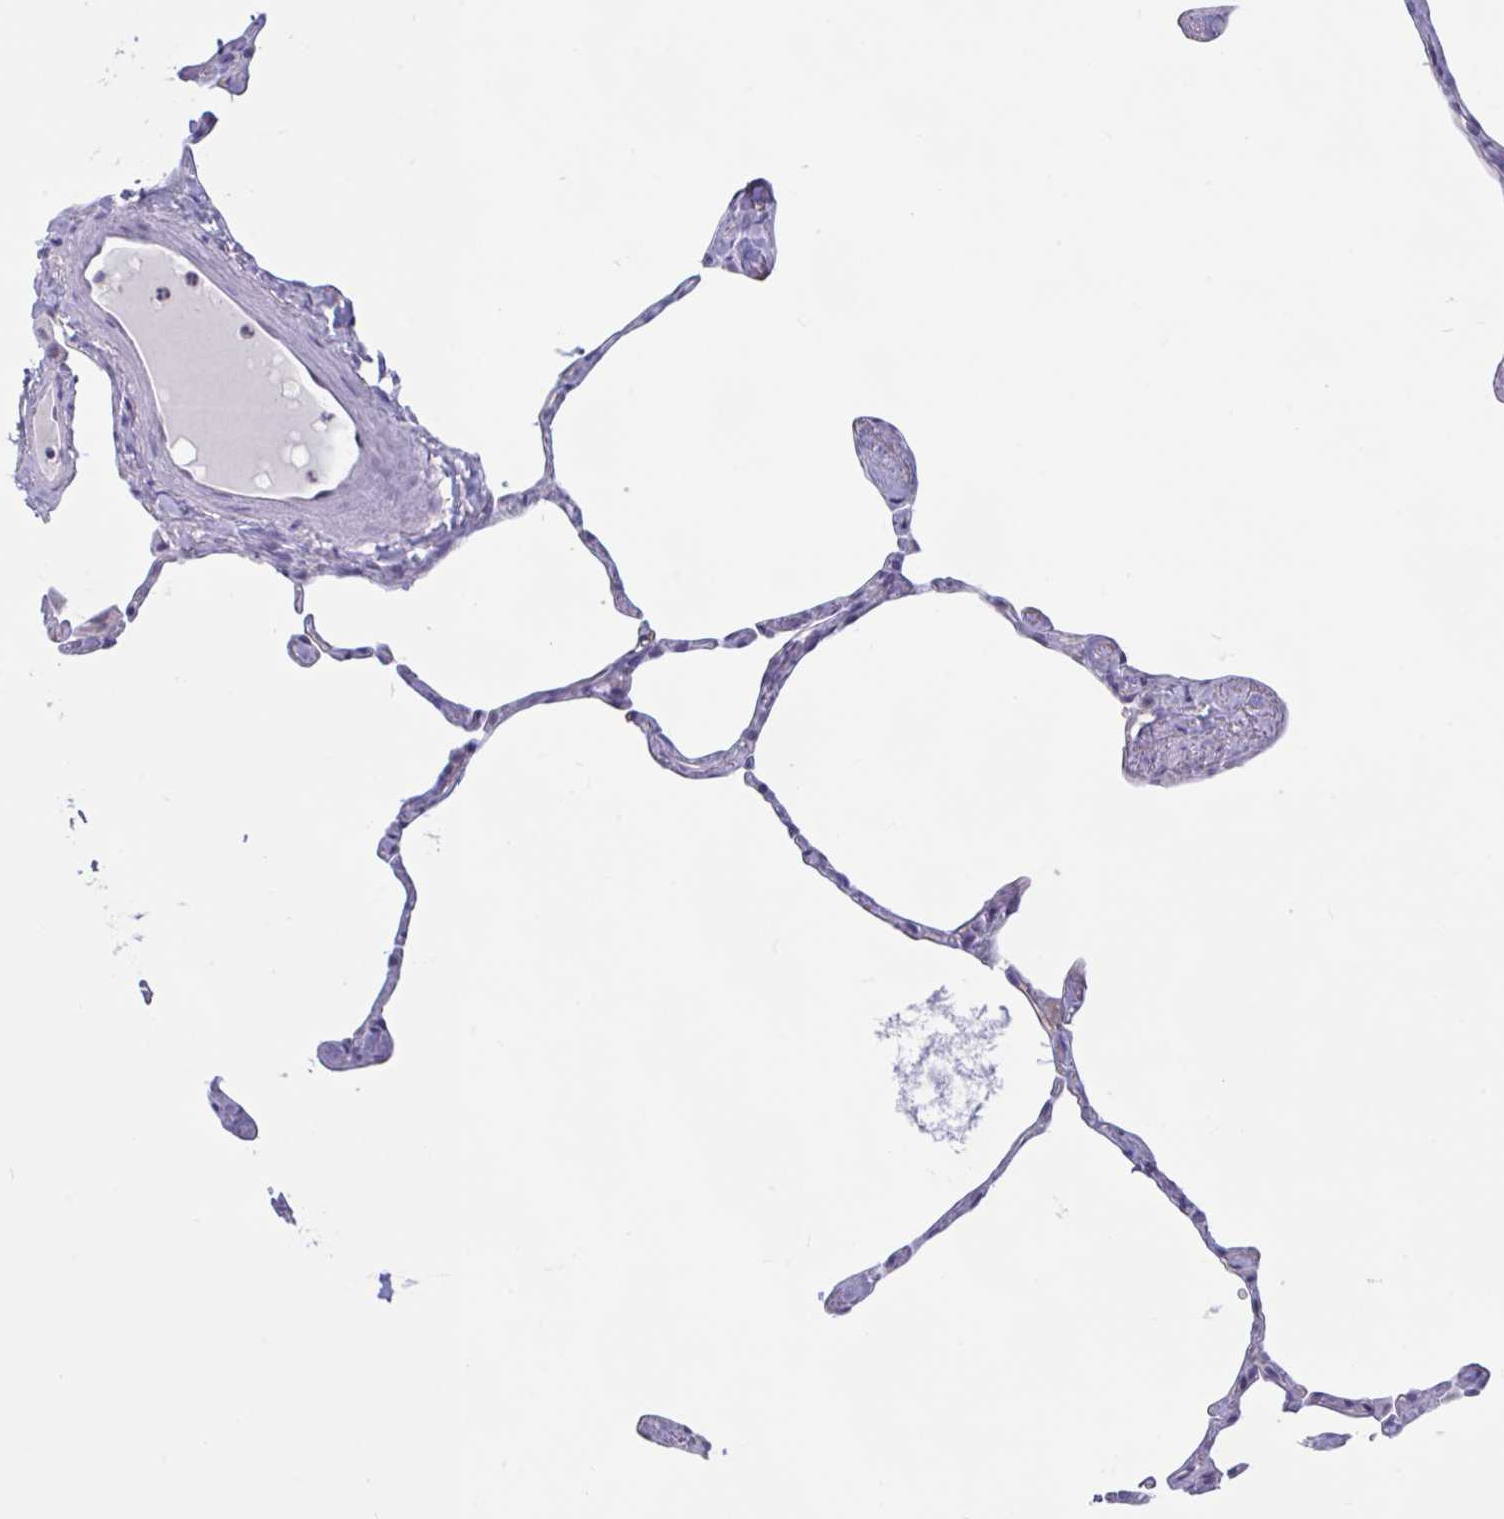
{"staining": {"intensity": "negative", "quantity": "none", "location": "none"}, "tissue": "lung", "cell_type": "Alveolar cells", "image_type": "normal", "snomed": [{"axis": "morphology", "description": "Normal tissue, NOS"}, {"axis": "topography", "description": "Lung"}], "caption": "This is an IHC micrograph of benign human lung. There is no staining in alveolar cells.", "gene": "TSN", "patient": {"sex": "male", "age": 65}}